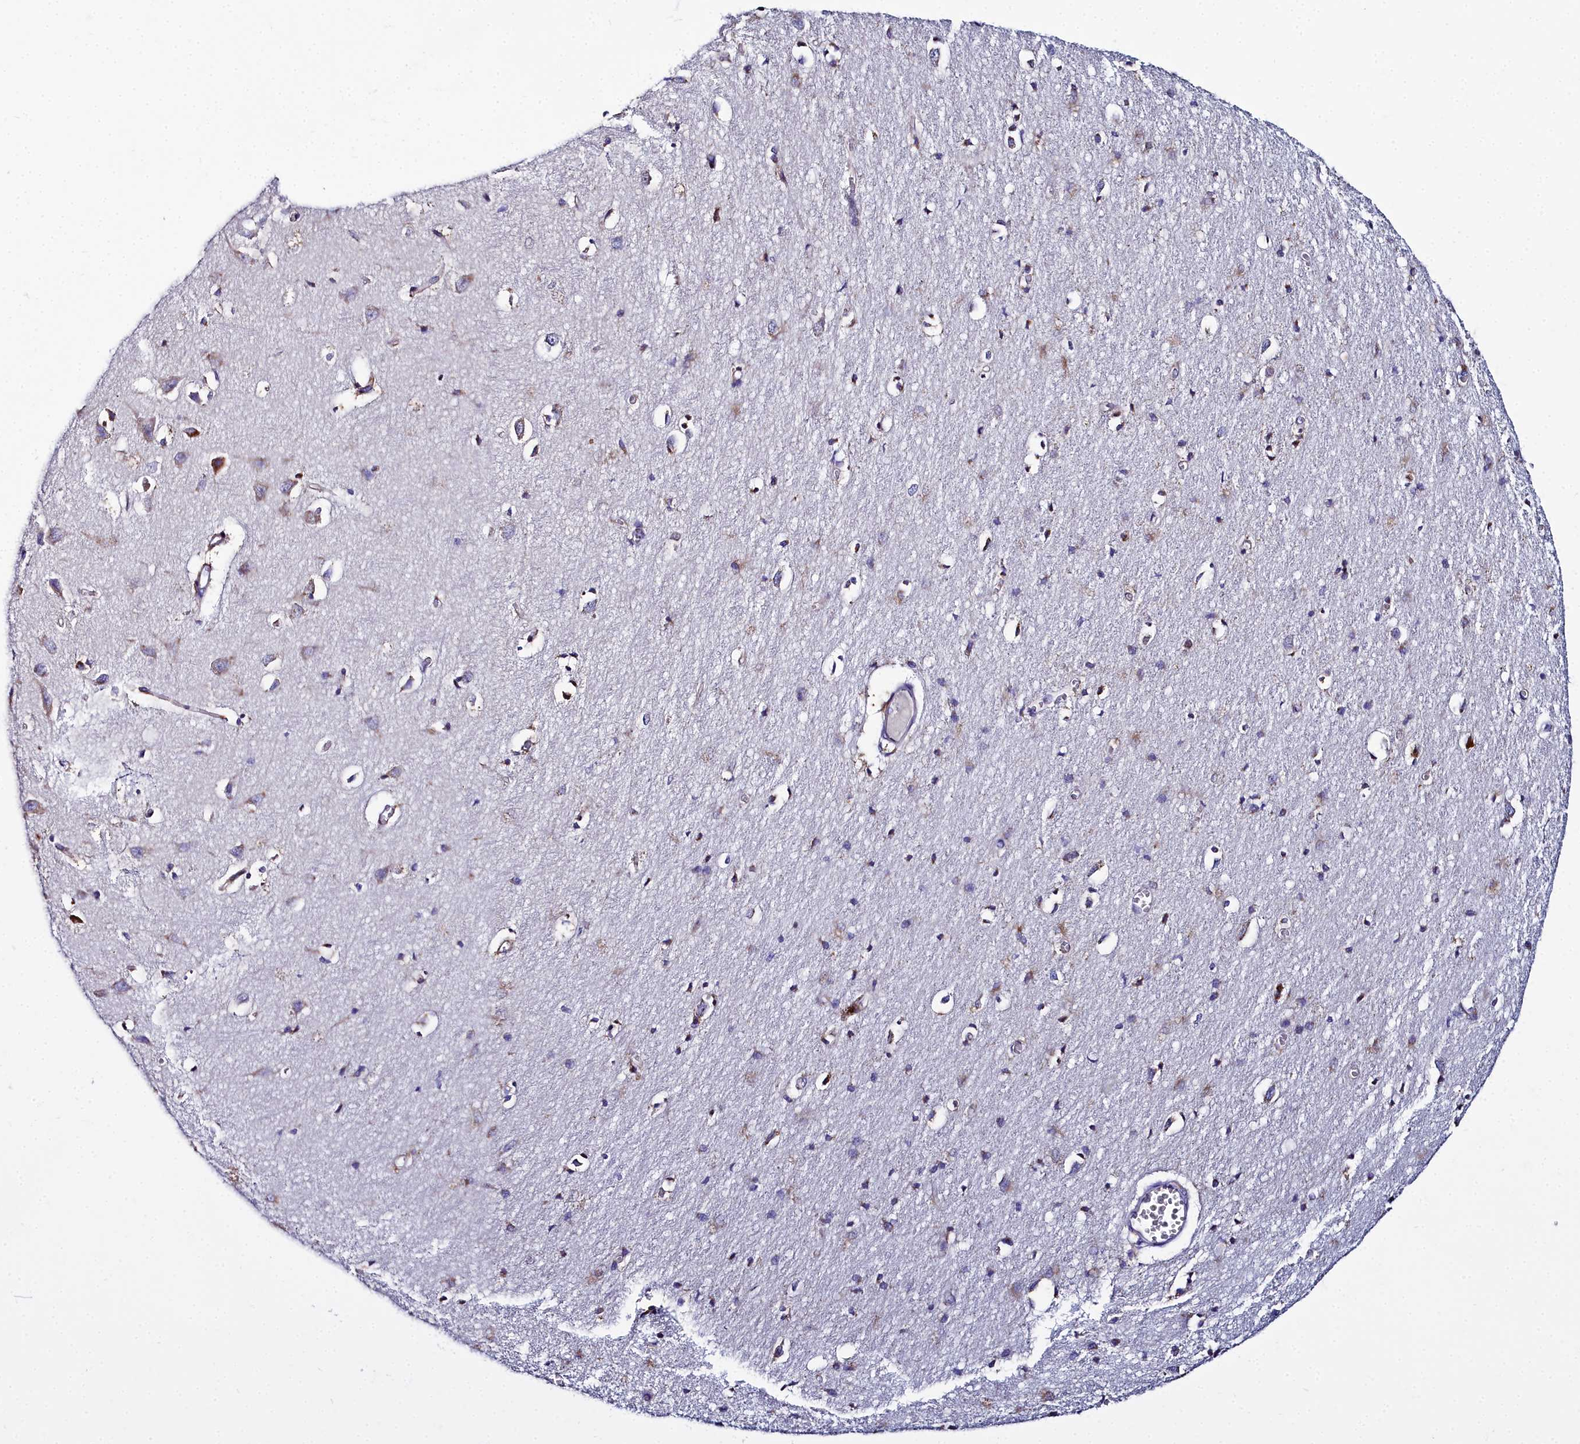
{"staining": {"intensity": "negative", "quantity": "none", "location": "none"}, "tissue": "cerebral cortex", "cell_type": "Endothelial cells", "image_type": "normal", "snomed": [{"axis": "morphology", "description": "Normal tissue, NOS"}, {"axis": "topography", "description": "Cerebral cortex"}], "caption": "IHC histopathology image of normal cerebral cortex: cerebral cortex stained with DAB (3,3'-diaminobenzidine) exhibits no significant protein positivity in endothelial cells.", "gene": "ELAPOR2", "patient": {"sex": "female", "age": 64}}